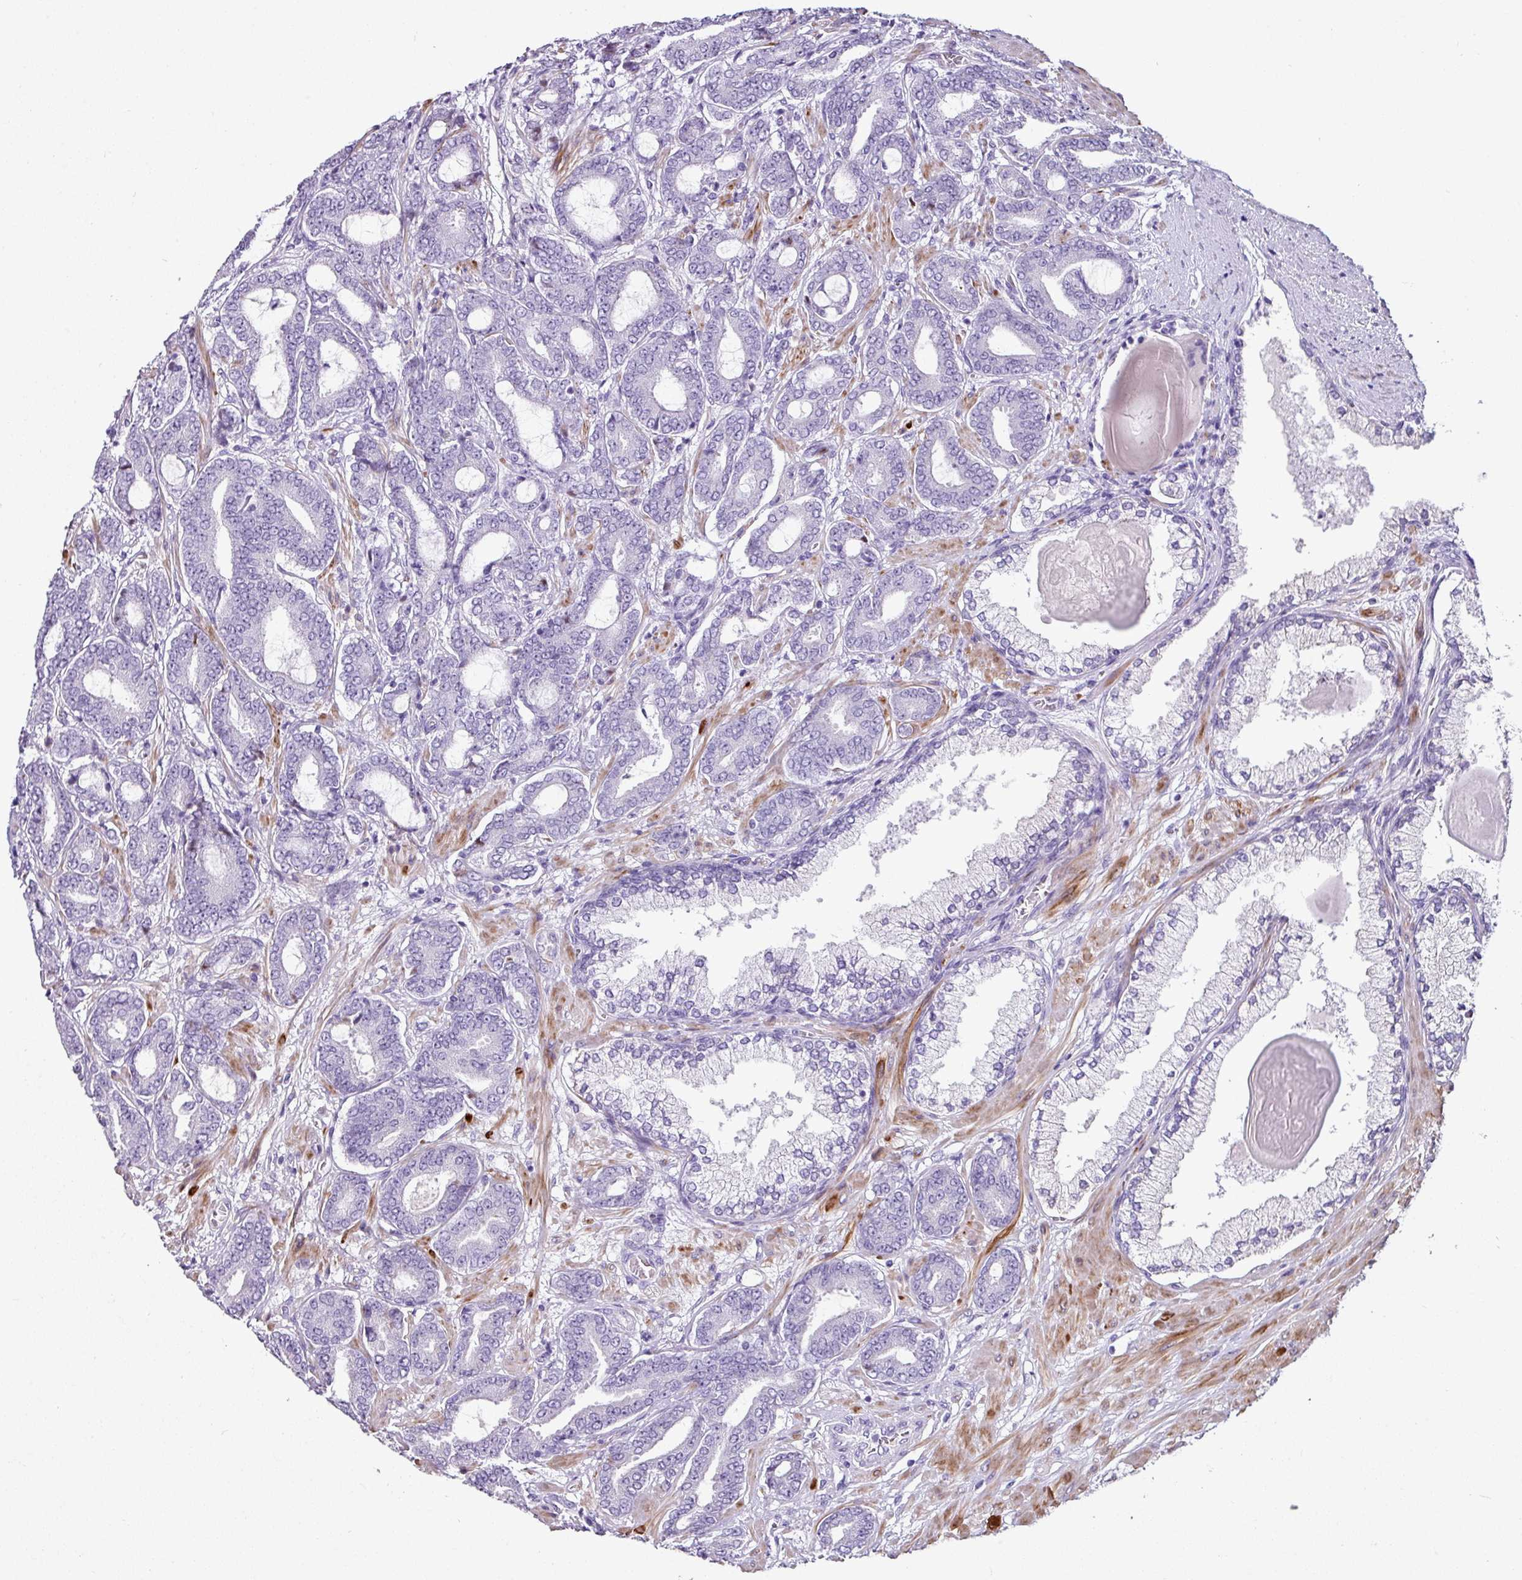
{"staining": {"intensity": "negative", "quantity": "none", "location": "none"}, "tissue": "prostate cancer", "cell_type": "Tumor cells", "image_type": "cancer", "snomed": [{"axis": "morphology", "description": "Adenocarcinoma, Low grade"}, {"axis": "topography", "description": "Prostate and seminal vesicle, NOS"}], "caption": "Prostate cancer stained for a protein using IHC reveals no expression tumor cells.", "gene": "TRA2A", "patient": {"sex": "male", "age": 61}}